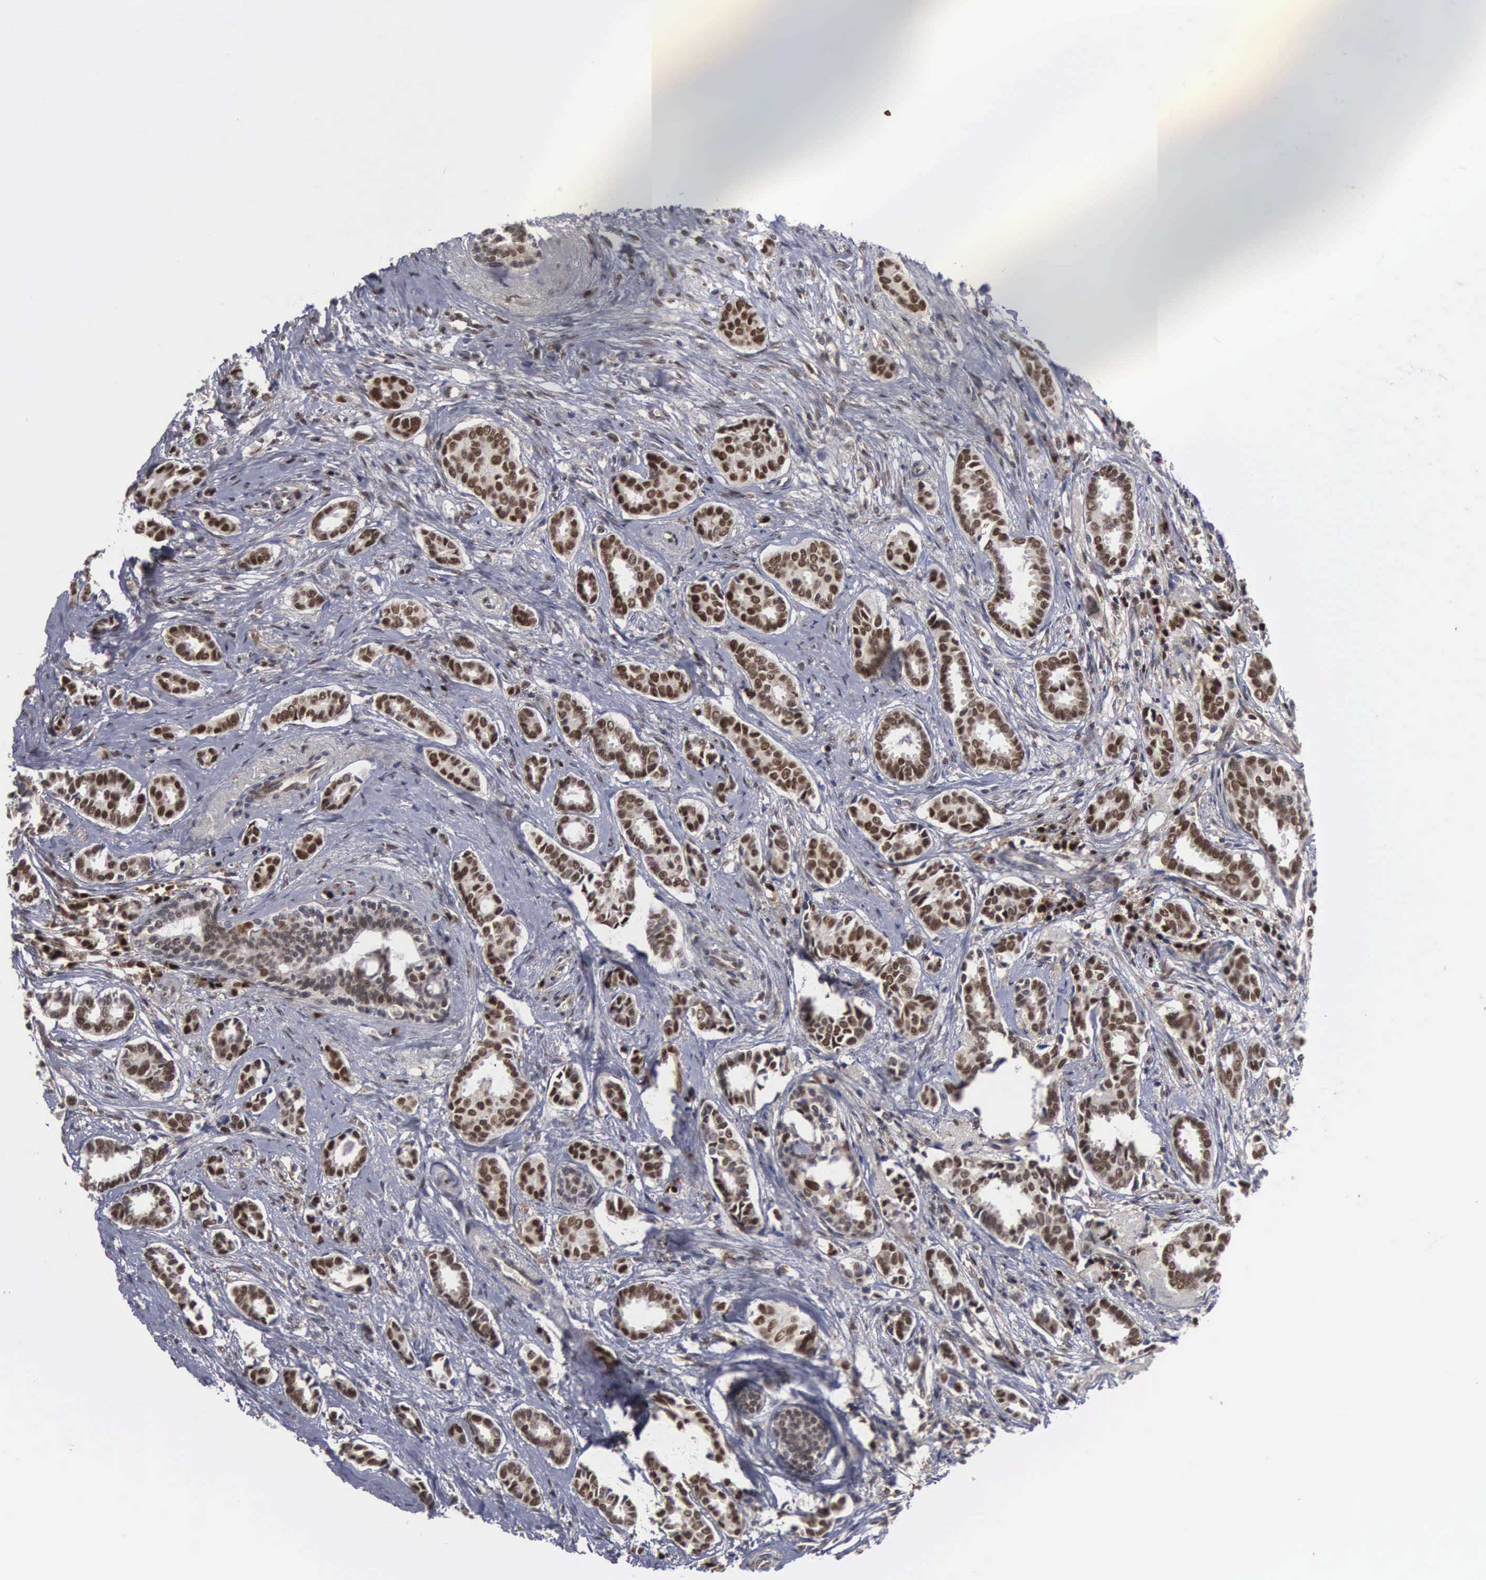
{"staining": {"intensity": "moderate", "quantity": ">75%", "location": "nuclear"}, "tissue": "breast cancer", "cell_type": "Tumor cells", "image_type": "cancer", "snomed": [{"axis": "morphology", "description": "Duct carcinoma"}, {"axis": "topography", "description": "Breast"}], "caption": "Immunohistochemistry (IHC) photomicrograph of neoplastic tissue: breast cancer stained using IHC displays medium levels of moderate protein expression localized specifically in the nuclear of tumor cells, appearing as a nuclear brown color.", "gene": "TRMT5", "patient": {"sex": "female", "age": 50}}